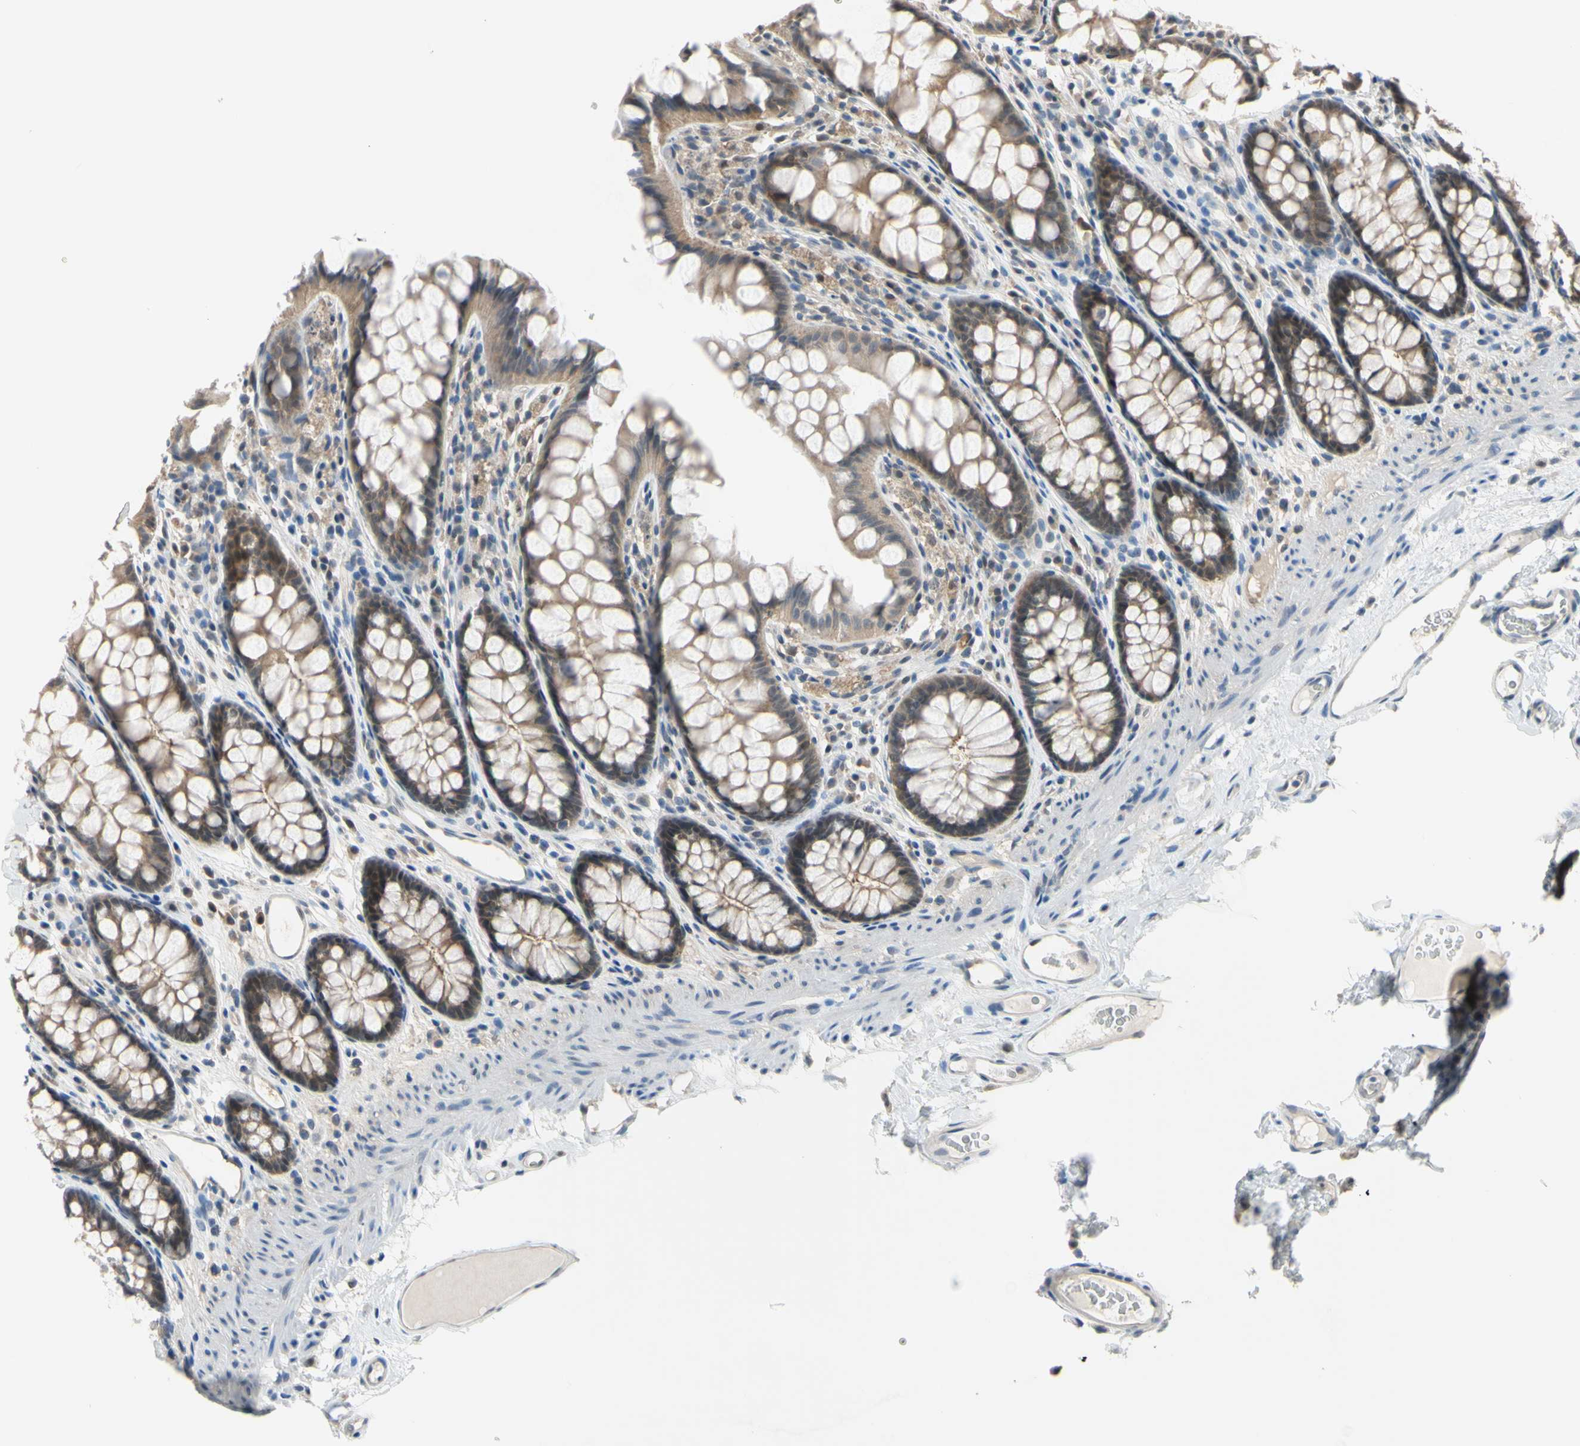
{"staining": {"intensity": "weak", "quantity": ">75%", "location": "cytoplasmic/membranous"}, "tissue": "colon", "cell_type": "Endothelial cells", "image_type": "normal", "snomed": [{"axis": "morphology", "description": "Normal tissue, NOS"}, {"axis": "topography", "description": "Colon"}], "caption": "Protein analysis of unremarkable colon reveals weak cytoplasmic/membranous expression in about >75% of endothelial cells.", "gene": "HSPA4", "patient": {"sex": "female", "age": 55}}